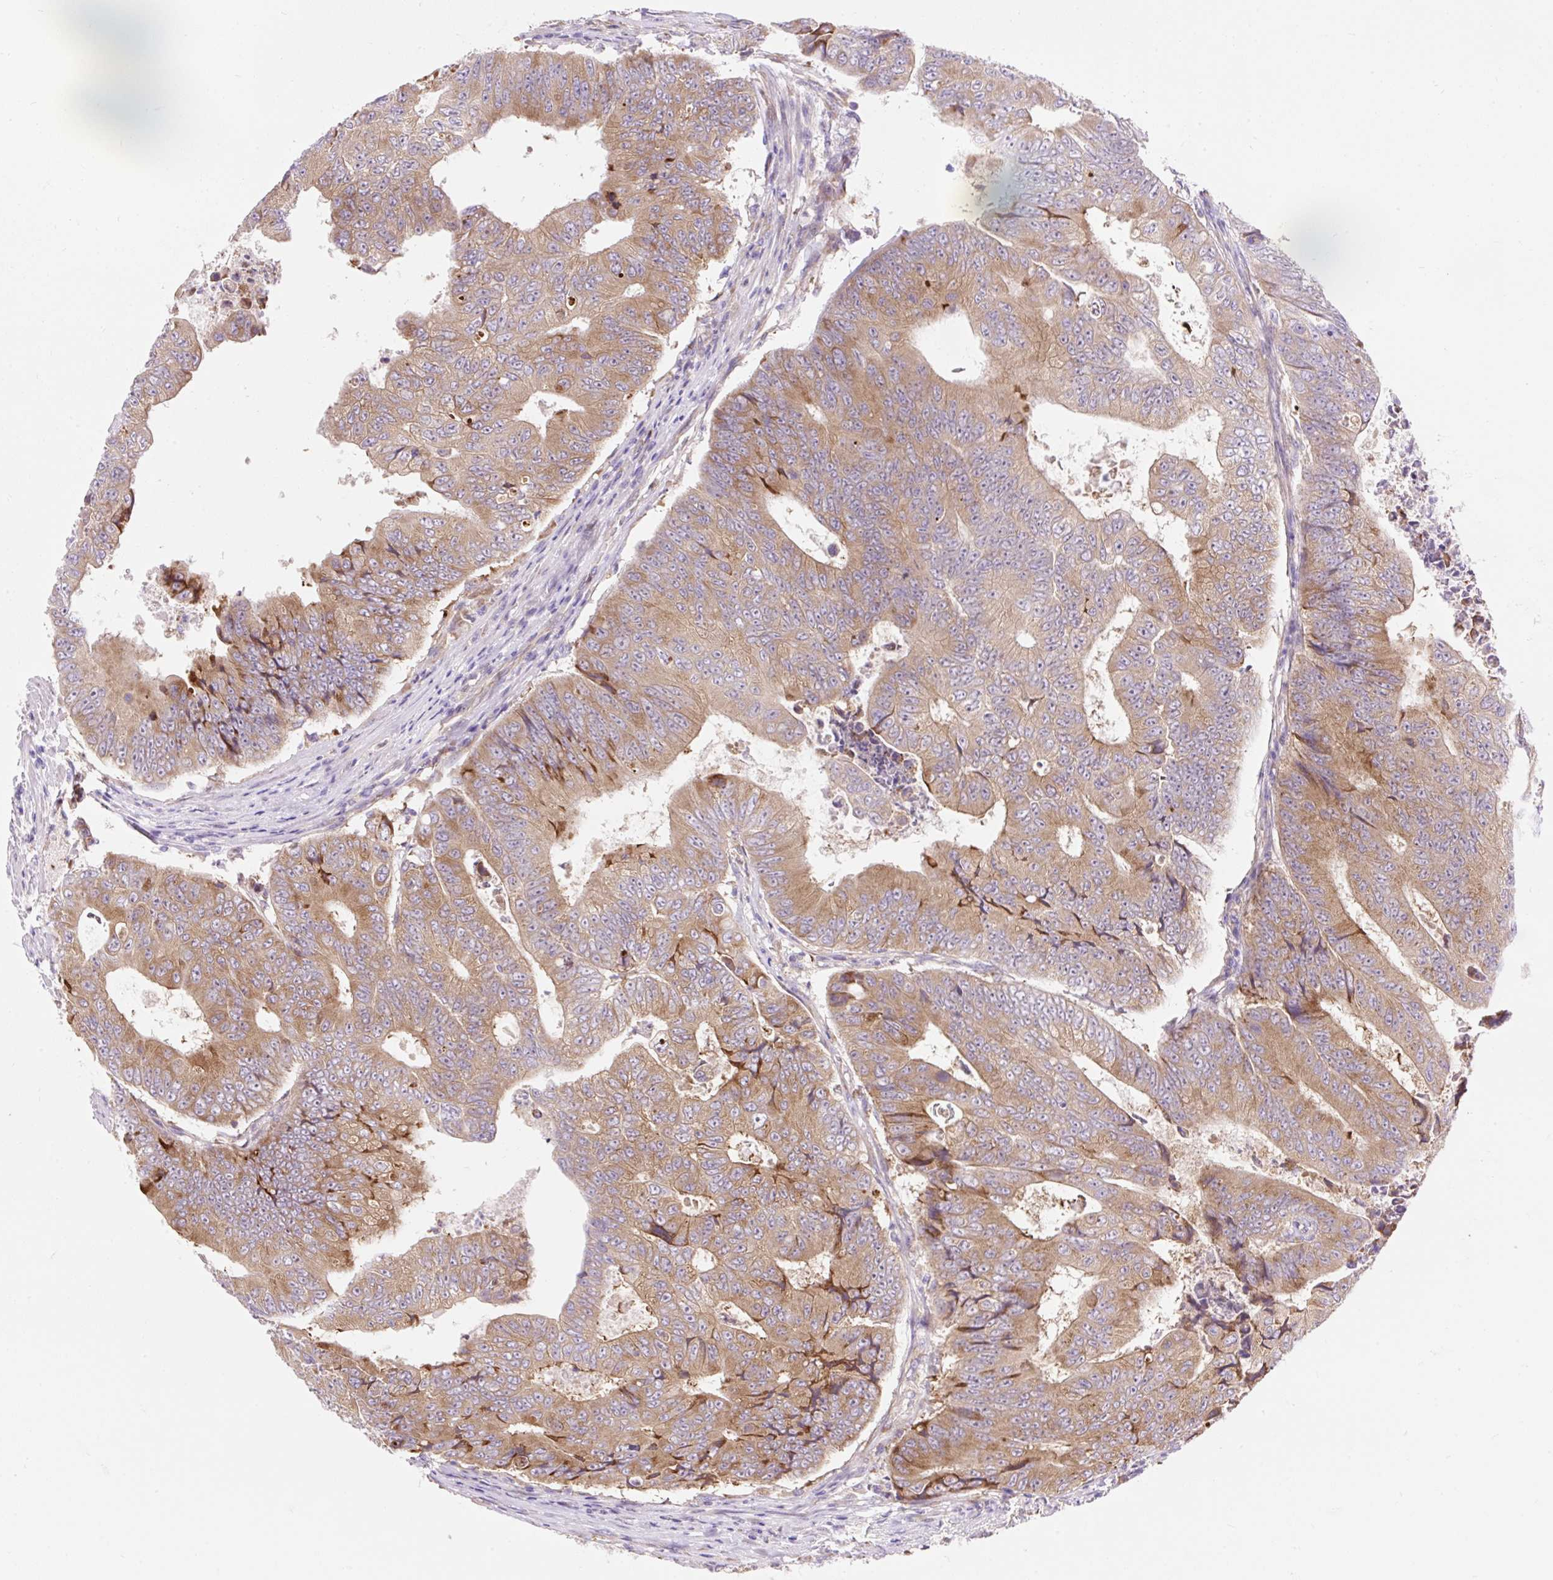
{"staining": {"intensity": "moderate", "quantity": ">75%", "location": "cytoplasmic/membranous"}, "tissue": "colorectal cancer", "cell_type": "Tumor cells", "image_type": "cancer", "snomed": [{"axis": "morphology", "description": "Adenocarcinoma, NOS"}, {"axis": "topography", "description": "Colon"}], "caption": "This is an image of immunohistochemistry (IHC) staining of colorectal cancer, which shows moderate positivity in the cytoplasmic/membranous of tumor cells.", "gene": "GPR45", "patient": {"sex": "female", "age": 48}}